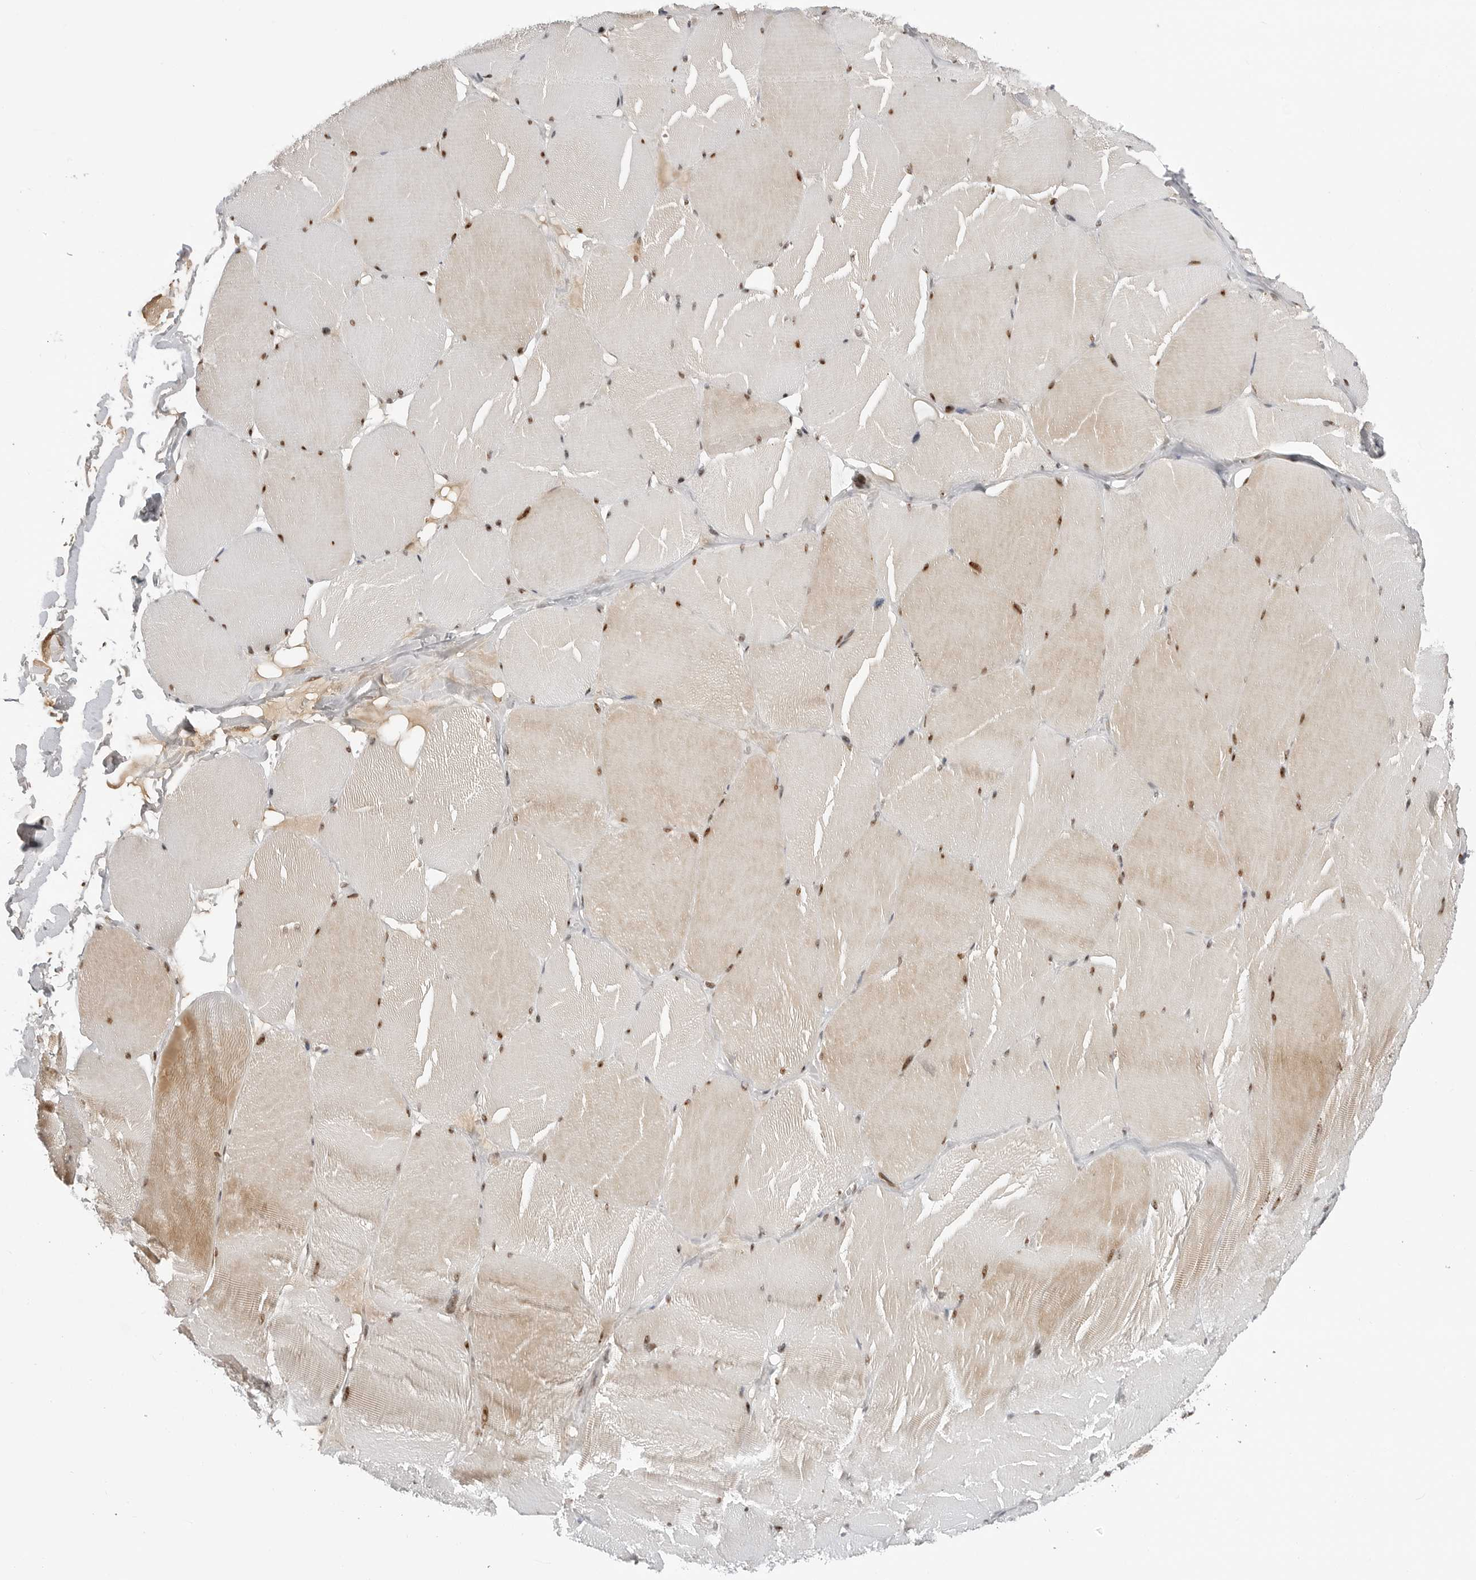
{"staining": {"intensity": "moderate", "quantity": "25%-75%", "location": "cytoplasmic/membranous,nuclear"}, "tissue": "skeletal muscle", "cell_type": "Myocytes", "image_type": "normal", "snomed": [{"axis": "morphology", "description": "Normal tissue, NOS"}, {"axis": "topography", "description": "Skin"}, {"axis": "topography", "description": "Skeletal muscle"}], "caption": "Protein staining reveals moderate cytoplasmic/membranous,nuclear expression in about 25%-75% of myocytes in normal skeletal muscle. (IHC, brightfield microscopy, high magnification).", "gene": "C8orf33", "patient": {"sex": "male", "age": 83}}